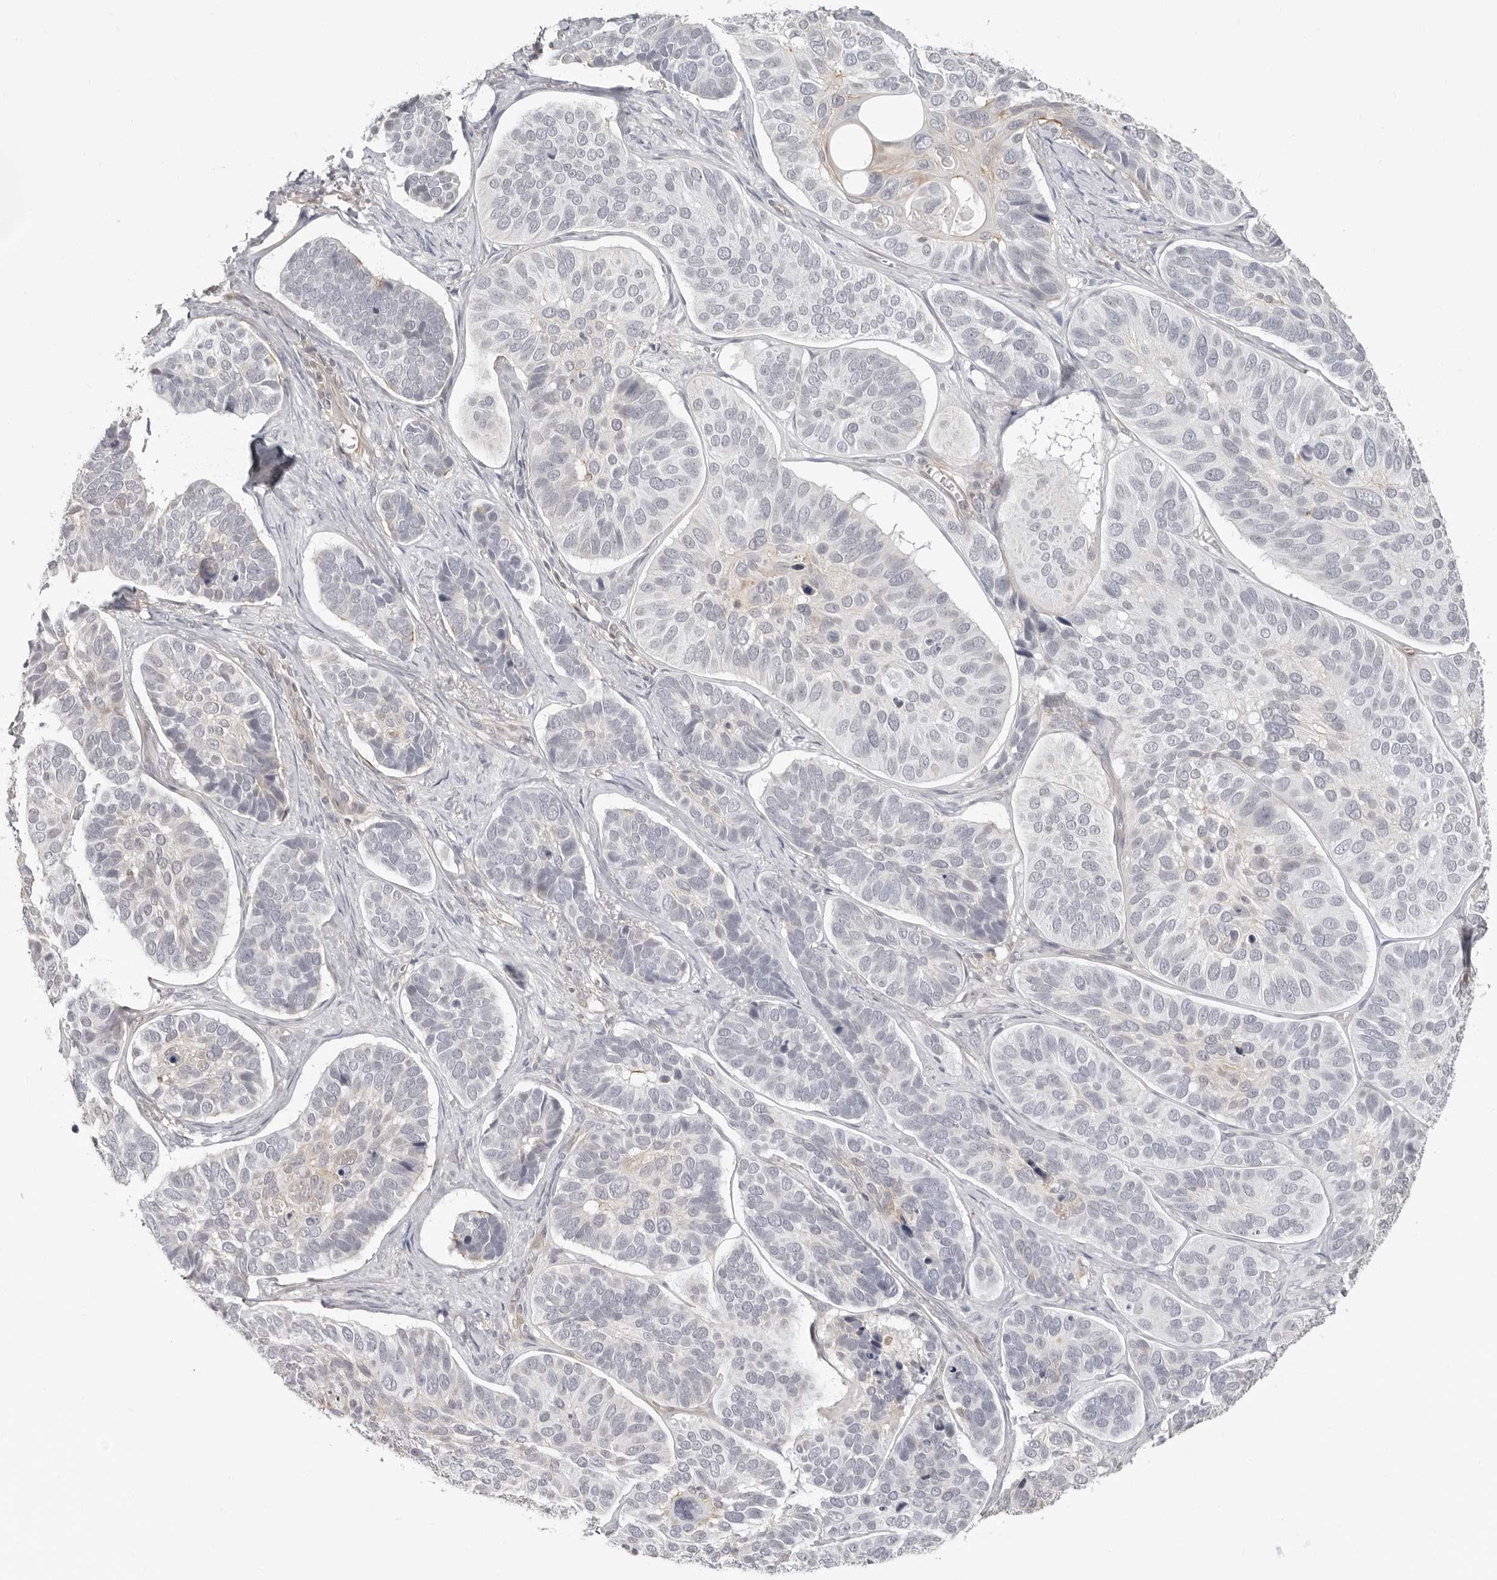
{"staining": {"intensity": "negative", "quantity": "none", "location": "none"}, "tissue": "skin cancer", "cell_type": "Tumor cells", "image_type": "cancer", "snomed": [{"axis": "morphology", "description": "Basal cell carcinoma"}, {"axis": "topography", "description": "Skin"}], "caption": "High magnification brightfield microscopy of skin cancer (basal cell carcinoma) stained with DAB (3,3'-diaminobenzidine) (brown) and counterstained with hematoxylin (blue): tumor cells show no significant staining.", "gene": "UNK", "patient": {"sex": "male", "age": 62}}